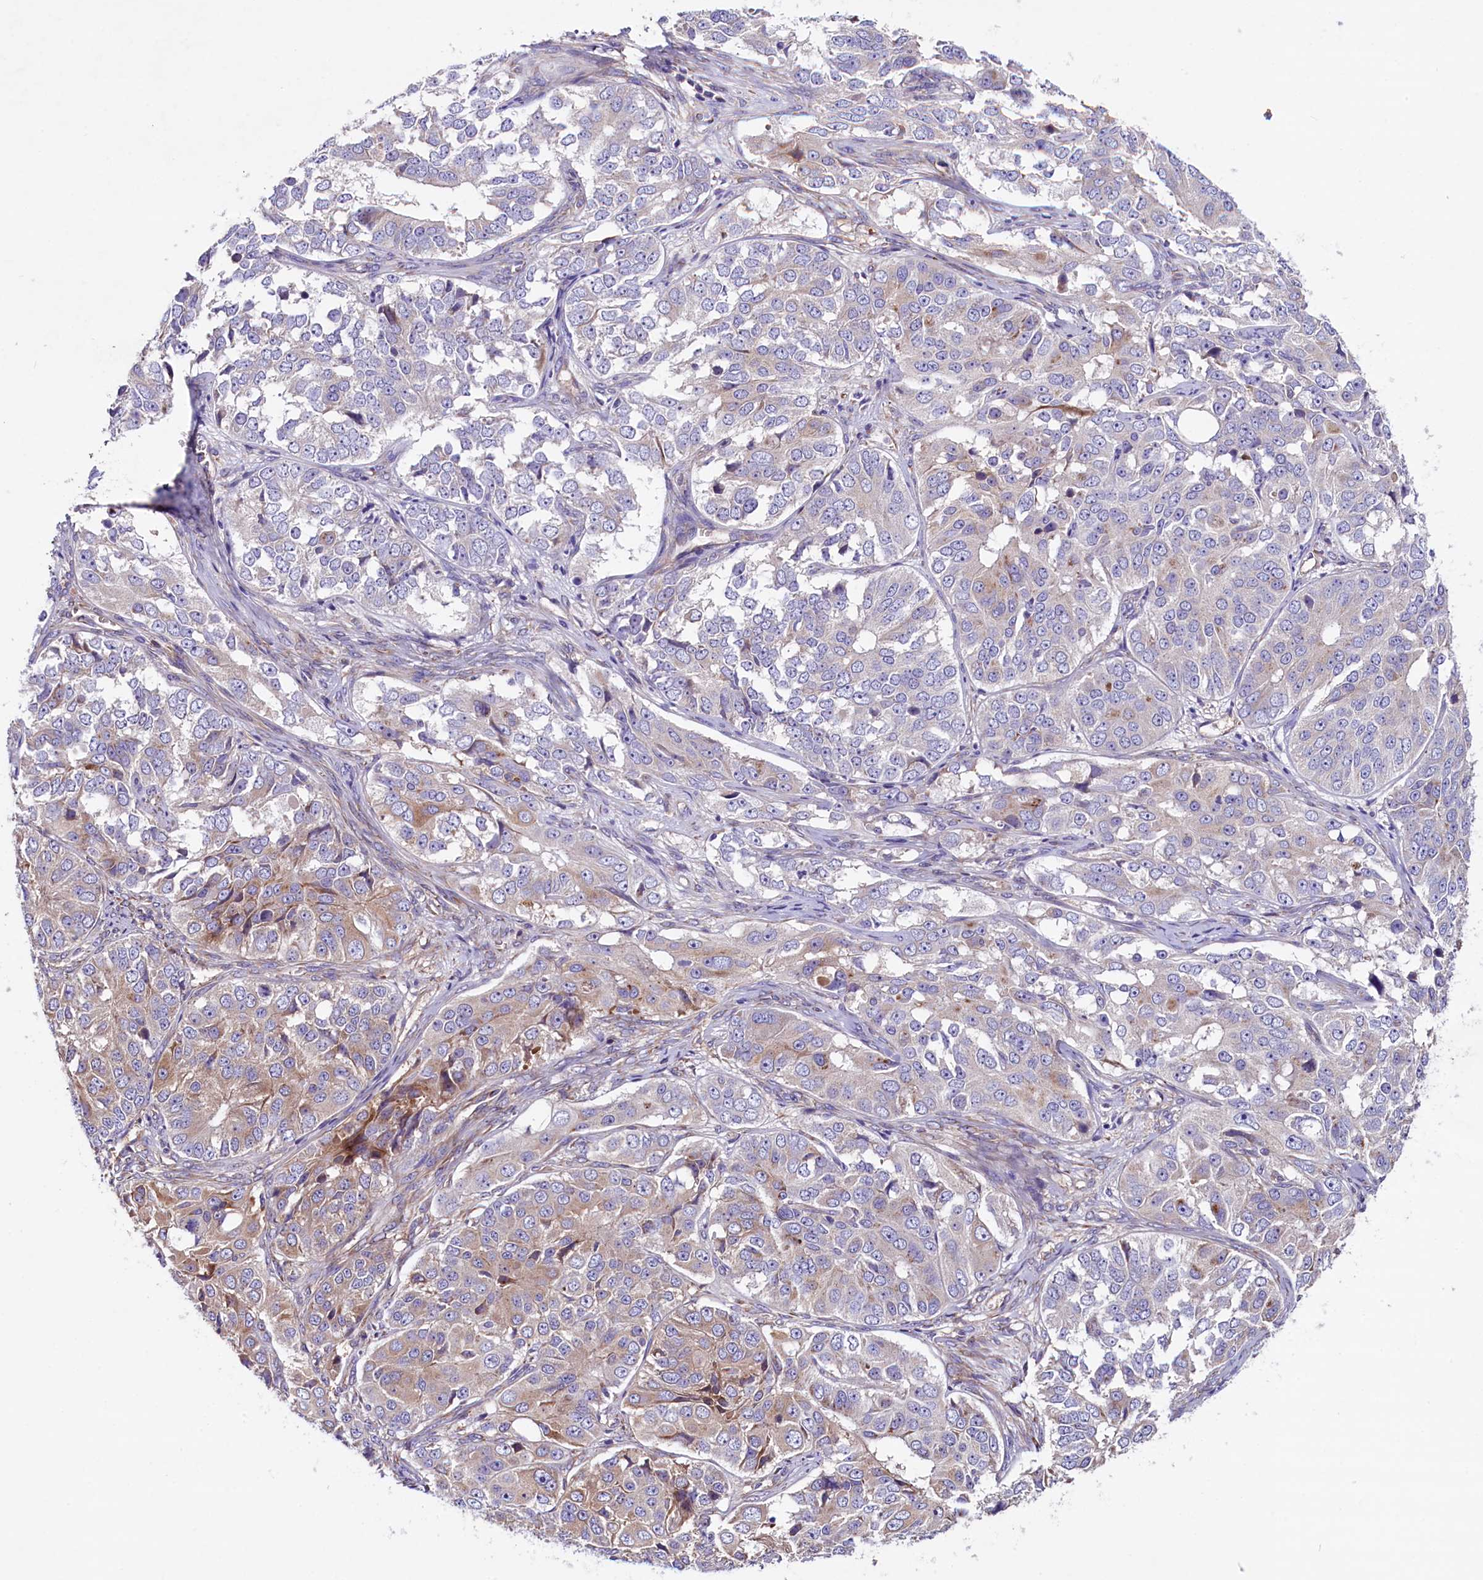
{"staining": {"intensity": "weak", "quantity": "25%-75%", "location": "cytoplasmic/membranous"}, "tissue": "ovarian cancer", "cell_type": "Tumor cells", "image_type": "cancer", "snomed": [{"axis": "morphology", "description": "Carcinoma, endometroid"}, {"axis": "topography", "description": "Ovary"}], "caption": "High-power microscopy captured an IHC histopathology image of ovarian cancer, revealing weak cytoplasmic/membranous positivity in approximately 25%-75% of tumor cells. Nuclei are stained in blue.", "gene": "GPR108", "patient": {"sex": "female", "age": 51}}